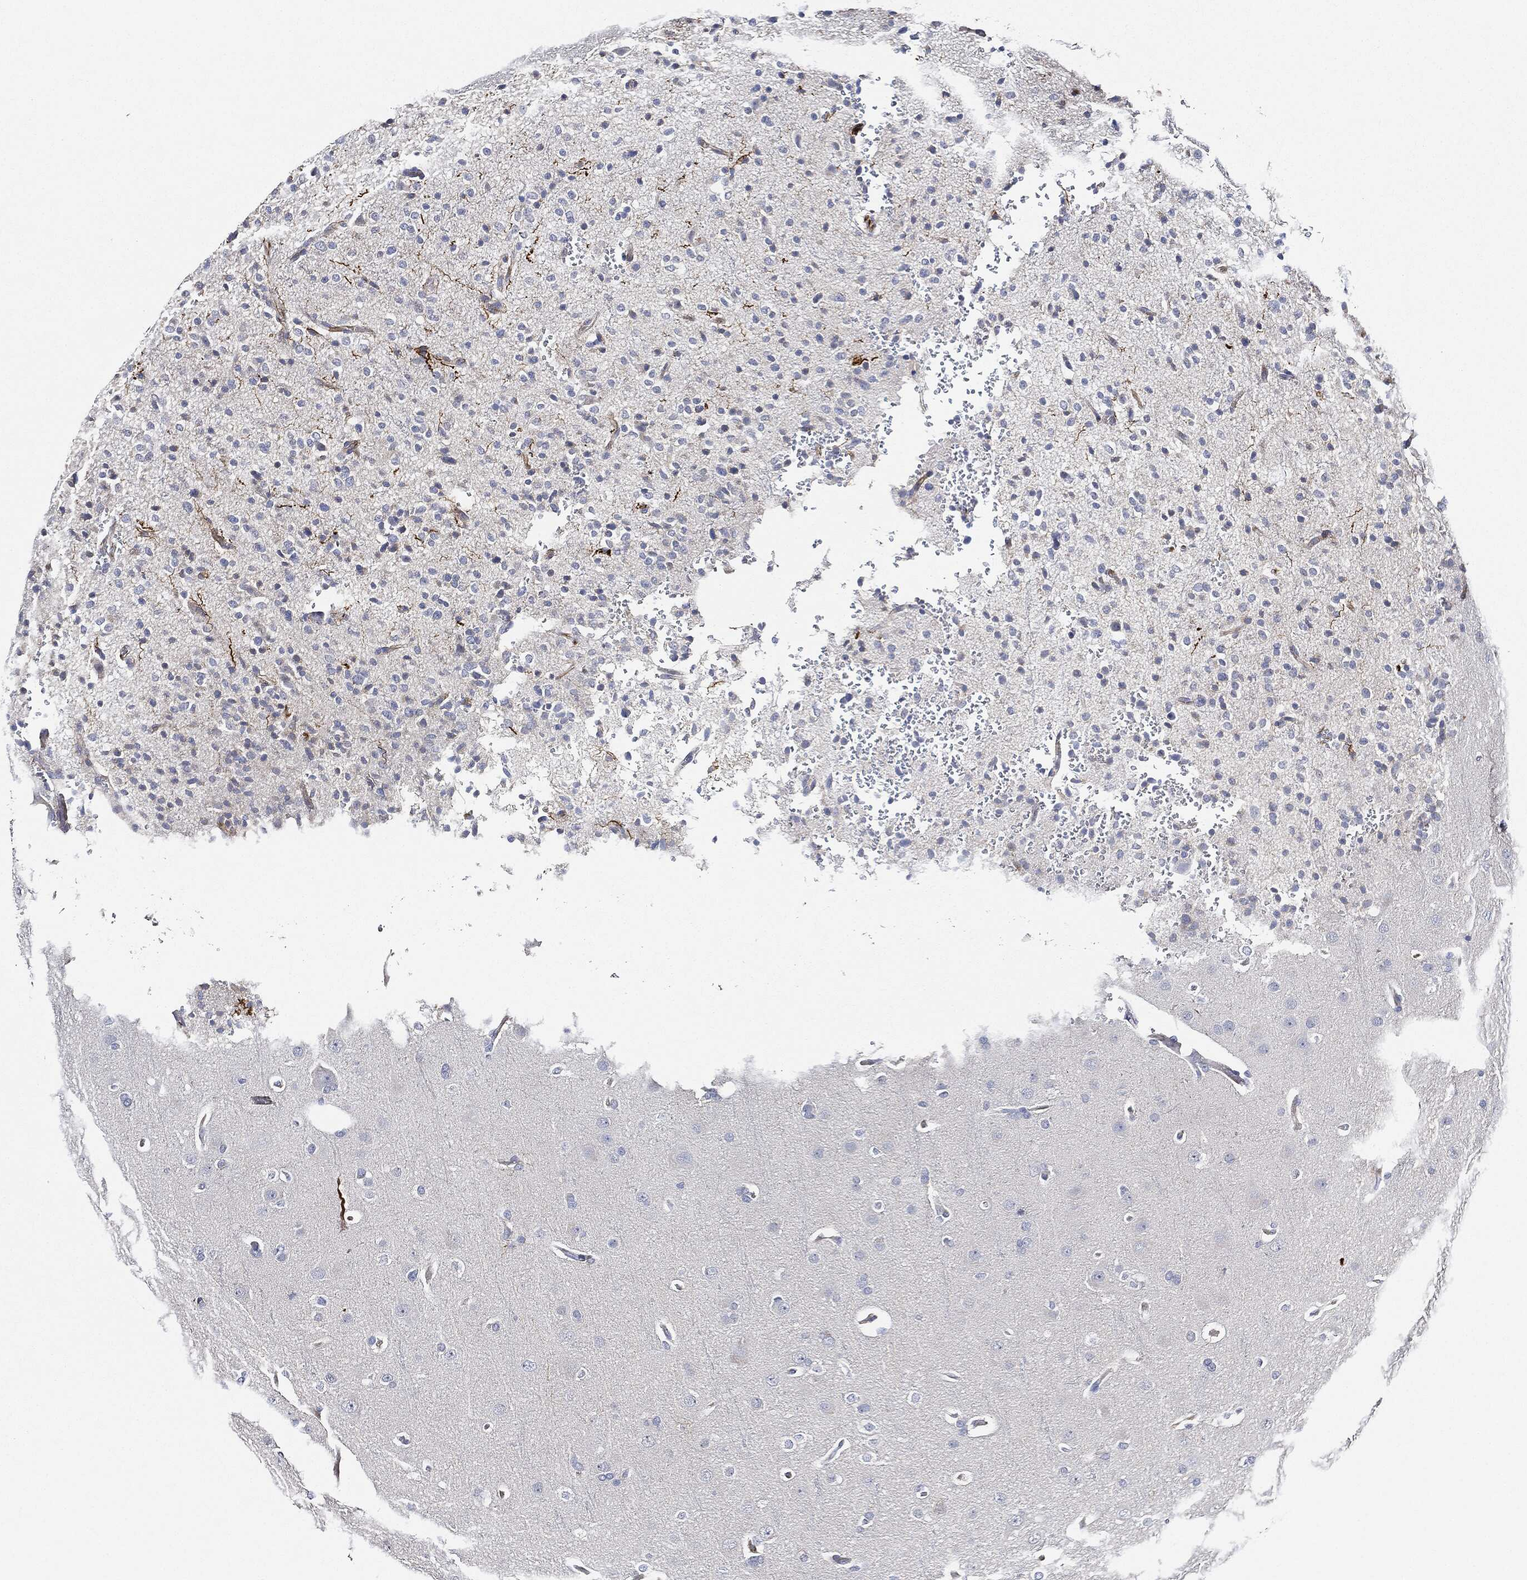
{"staining": {"intensity": "negative", "quantity": "none", "location": "none"}, "tissue": "glioma", "cell_type": "Tumor cells", "image_type": "cancer", "snomed": [{"axis": "morphology", "description": "Glioma, malignant, Low grade"}, {"axis": "topography", "description": "Brain"}], "caption": "Image shows no protein expression in tumor cells of low-grade glioma (malignant) tissue. The staining is performed using DAB (3,3'-diaminobenzidine) brown chromogen with nuclei counter-stained in using hematoxylin.", "gene": "THSD1", "patient": {"sex": "male", "age": 41}}